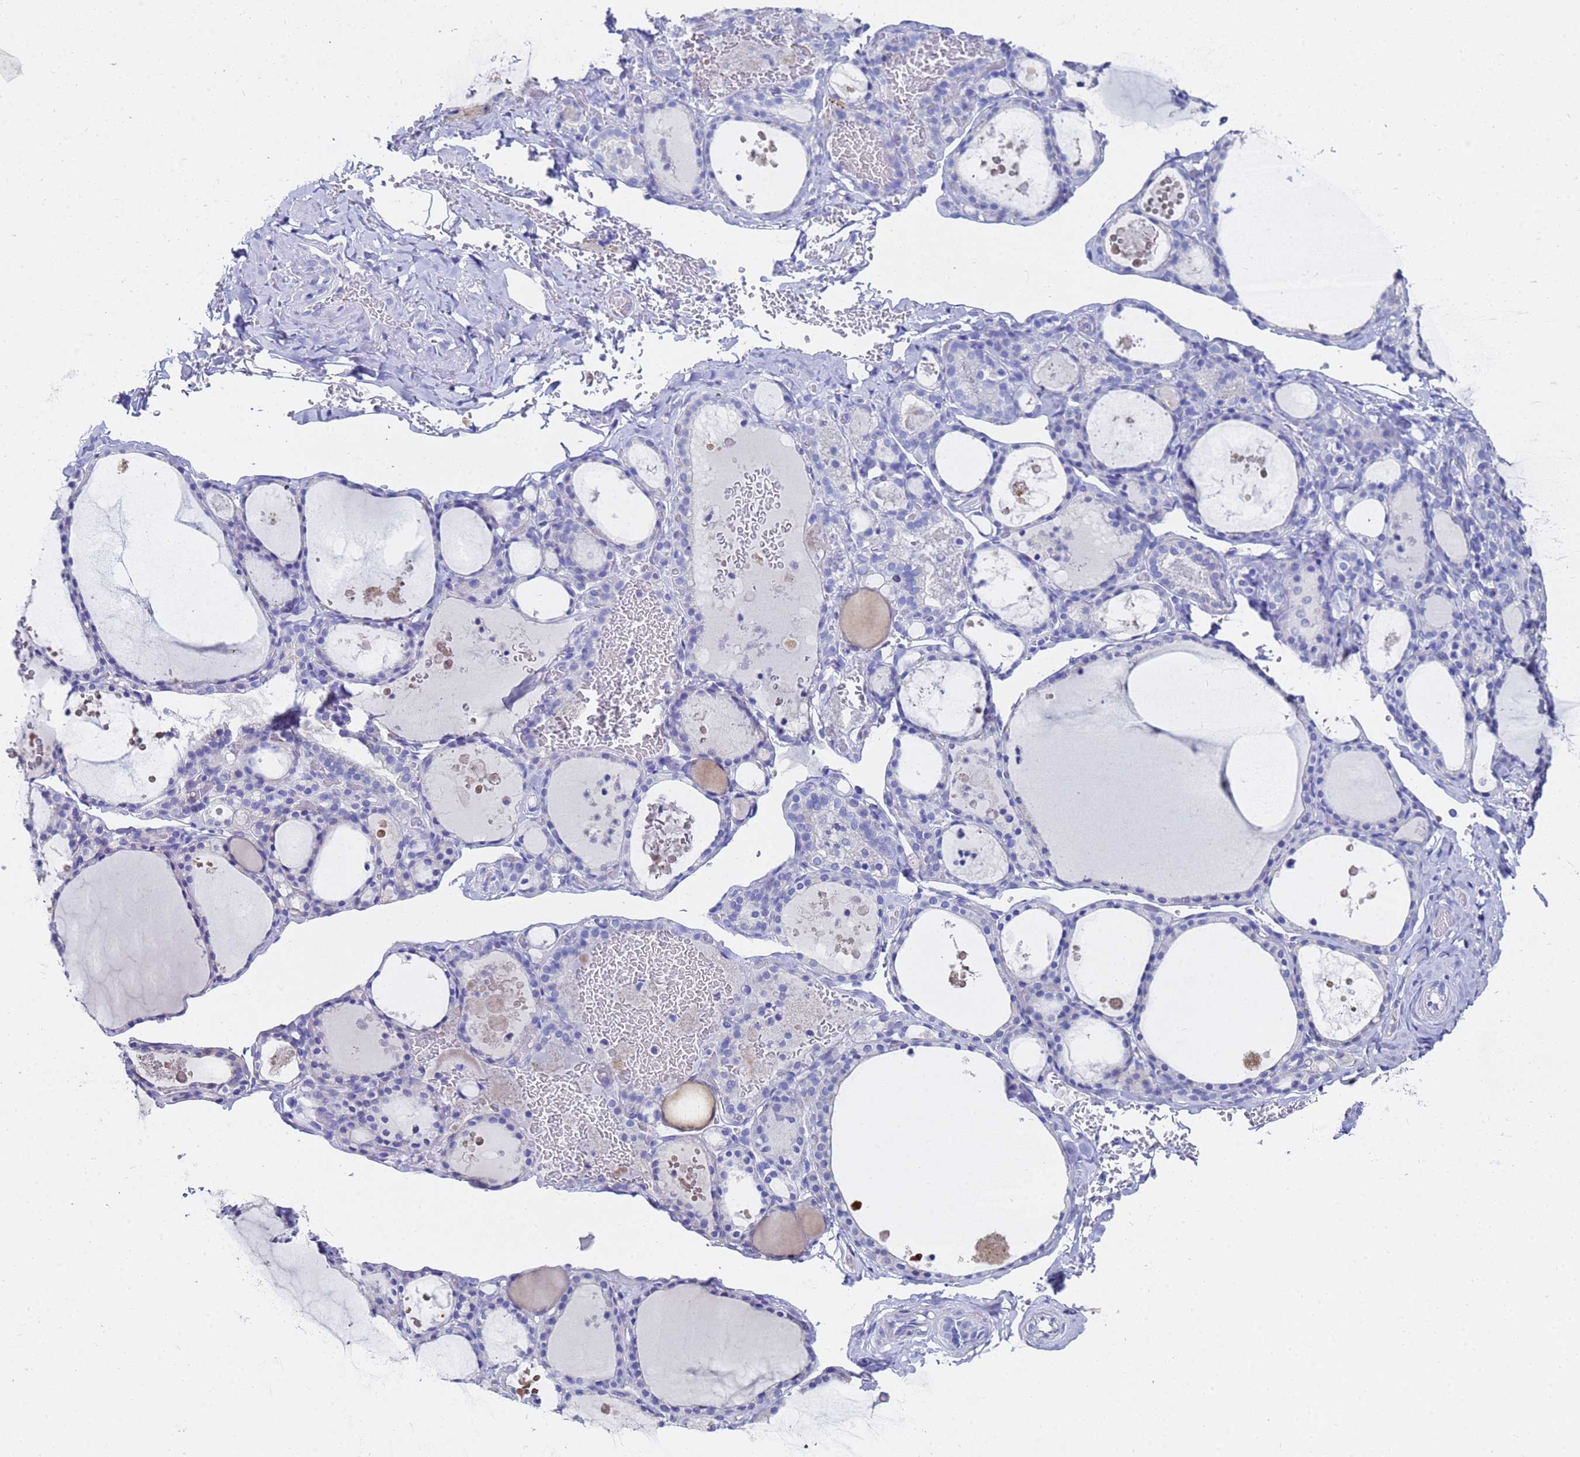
{"staining": {"intensity": "negative", "quantity": "none", "location": "none"}, "tissue": "thyroid gland", "cell_type": "Glandular cells", "image_type": "normal", "snomed": [{"axis": "morphology", "description": "Normal tissue, NOS"}, {"axis": "topography", "description": "Thyroid gland"}], "caption": "An immunohistochemistry (IHC) image of benign thyroid gland is shown. There is no staining in glandular cells of thyroid gland.", "gene": "C2orf72", "patient": {"sex": "male", "age": 56}}